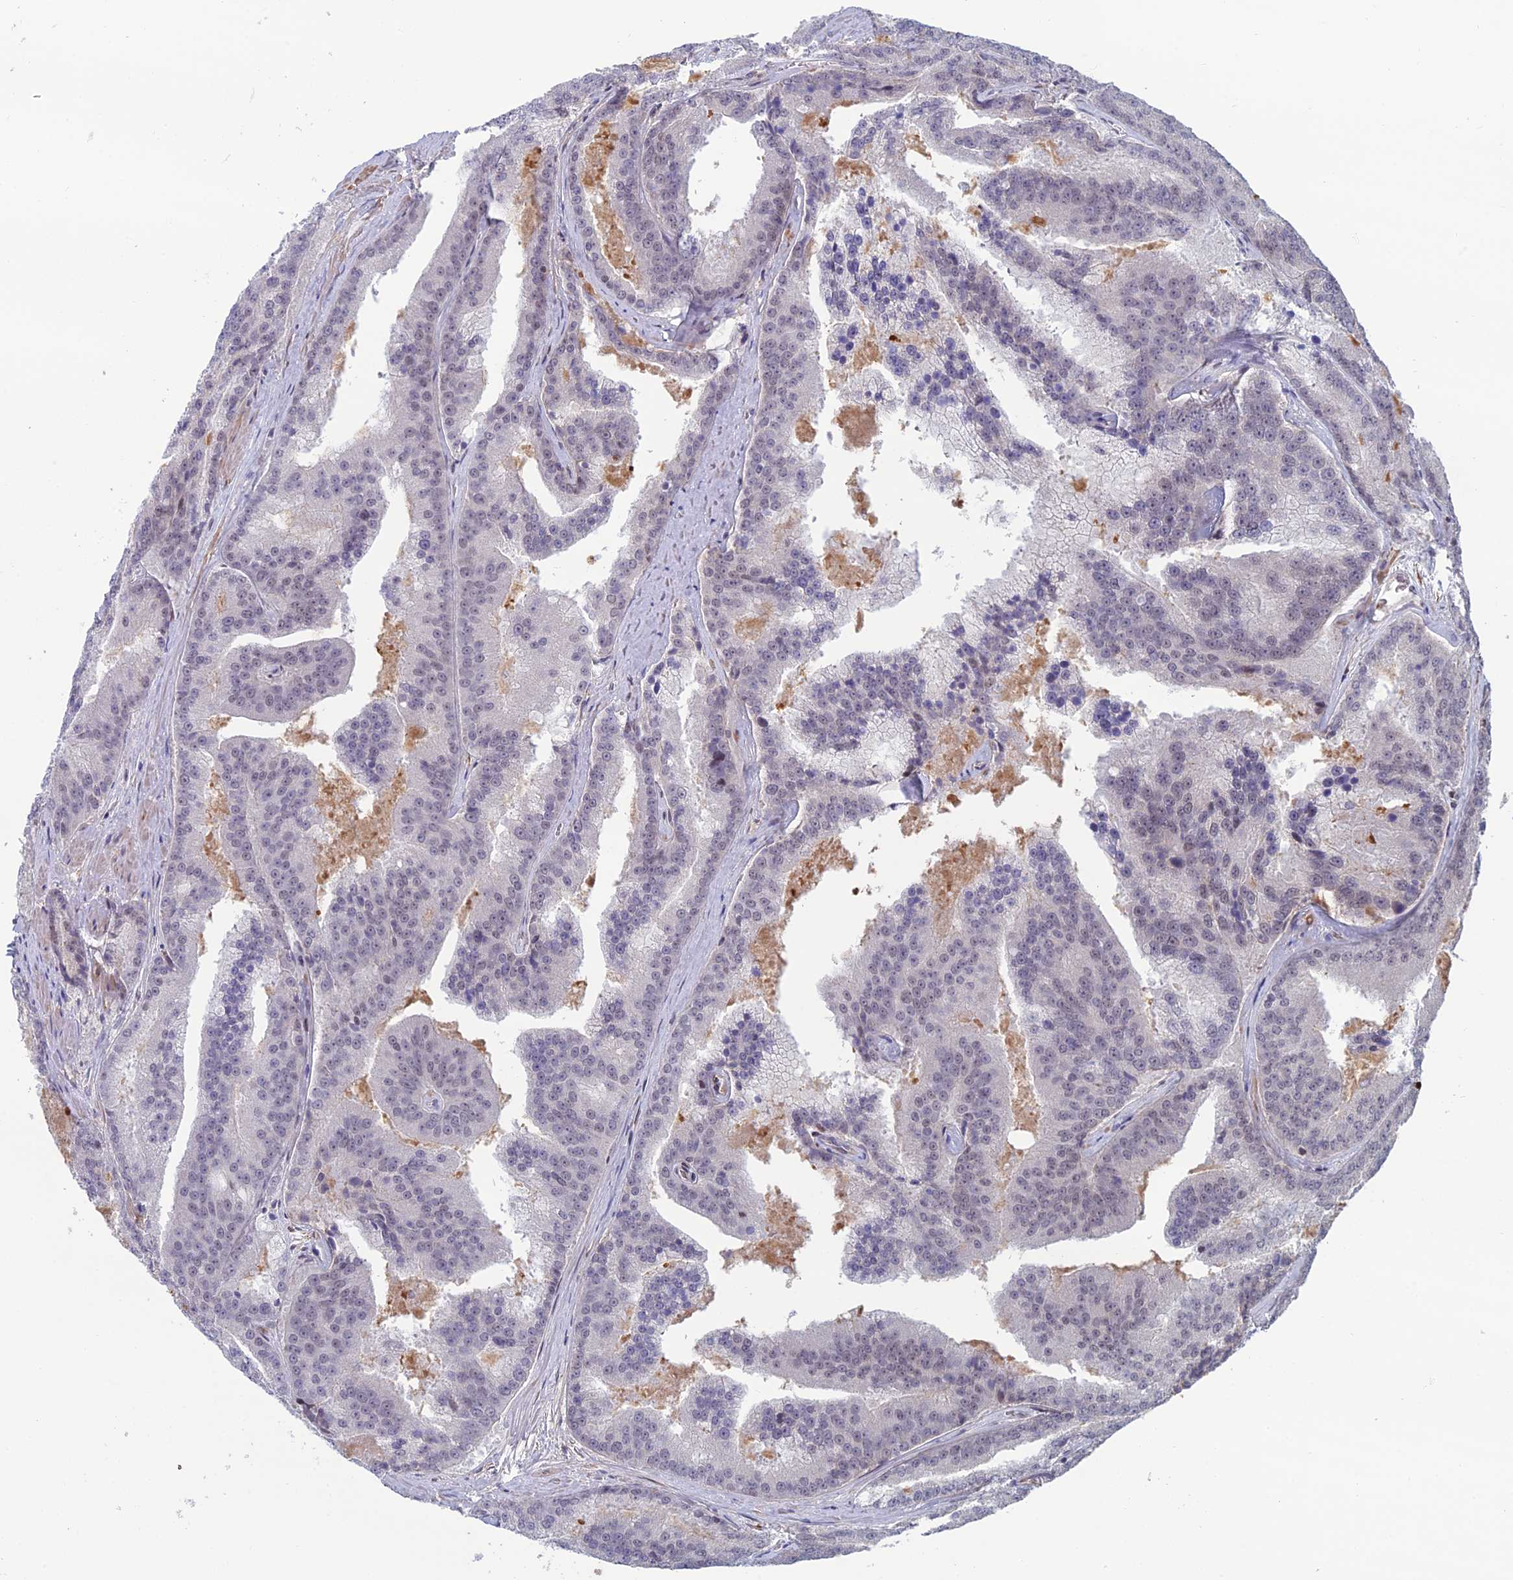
{"staining": {"intensity": "negative", "quantity": "none", "location": "none"}, "tissue": "prostate cancer", "cell_type": "Tumor cells", "image_type": "cancer", "snomed": [{"axis": "morphology", "description": "Adenocarcinoma, High grade"}, {"axis": "topography", "description": "Prostate"}], "caption": "Tumor cells are negative for protein expression in human prostate cancer (adenocarcinoma (high-grade)).", "gene": "CCDC183", "patient": {"sex": "male", "age": 61}}